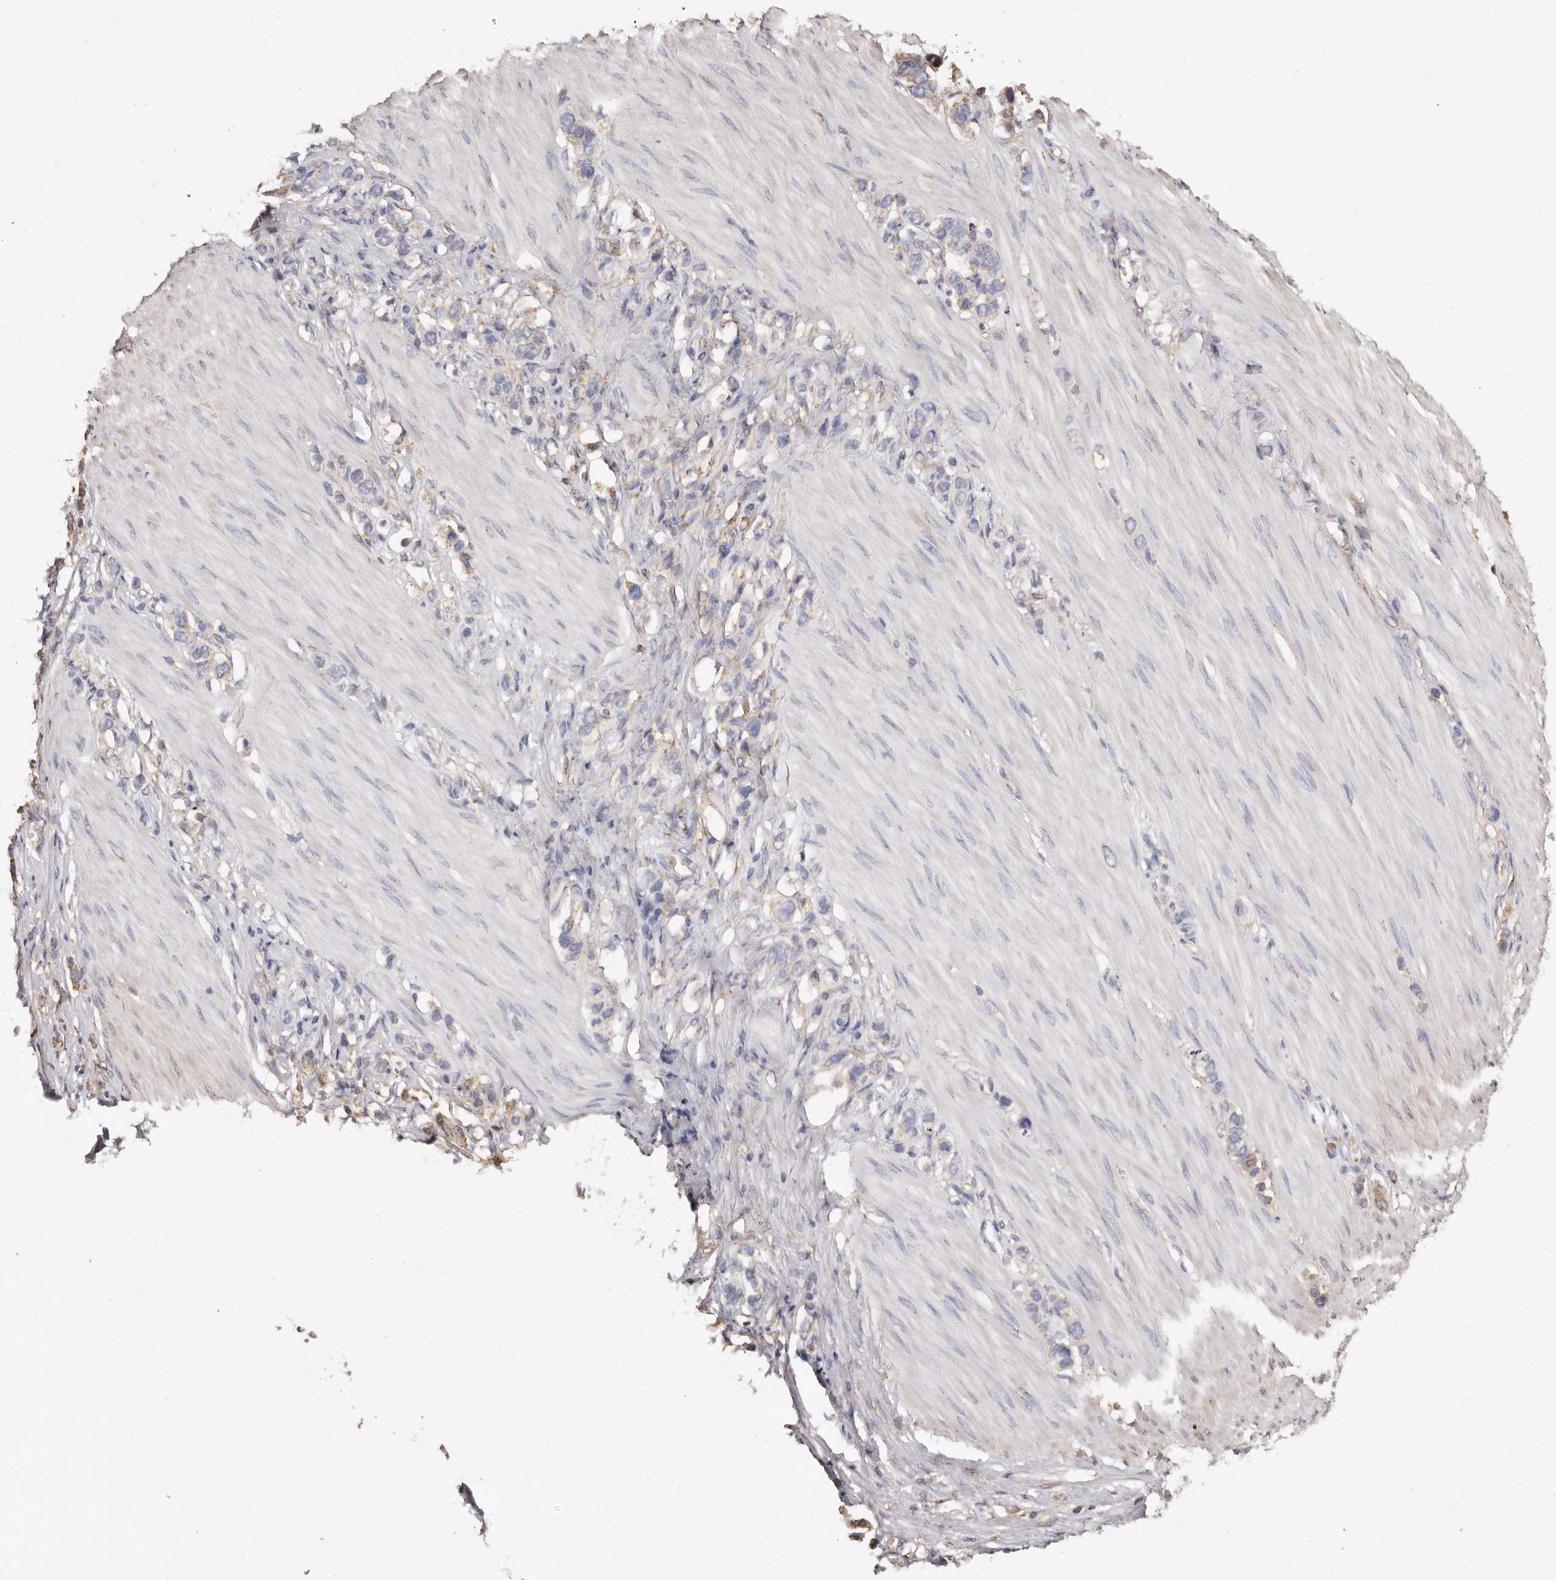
{"staining": {"intensity": "moderate", "quantity": "<25%", "location": "cytoplasmic/membranous"}, "tissue": "stomach cancer", "cell_type": "Tumor cells", "image_type": "cancer", "snomed": [{"axis": "morphology", "description": "Adenocarcinoma, NOS"}, {"axis": "topography", "description": "Stomach"}], "caption": "Immunohistochemistry histopathology image of human stomach cancer (adenocarcinoma) stained for a protein (brown), which exhibits low levels of moderate cytoplasmic/membranous staining in approximately <25% of tumor cells.", "gene": "GPR27", "patient": {"sex": "female", "age": 65}}